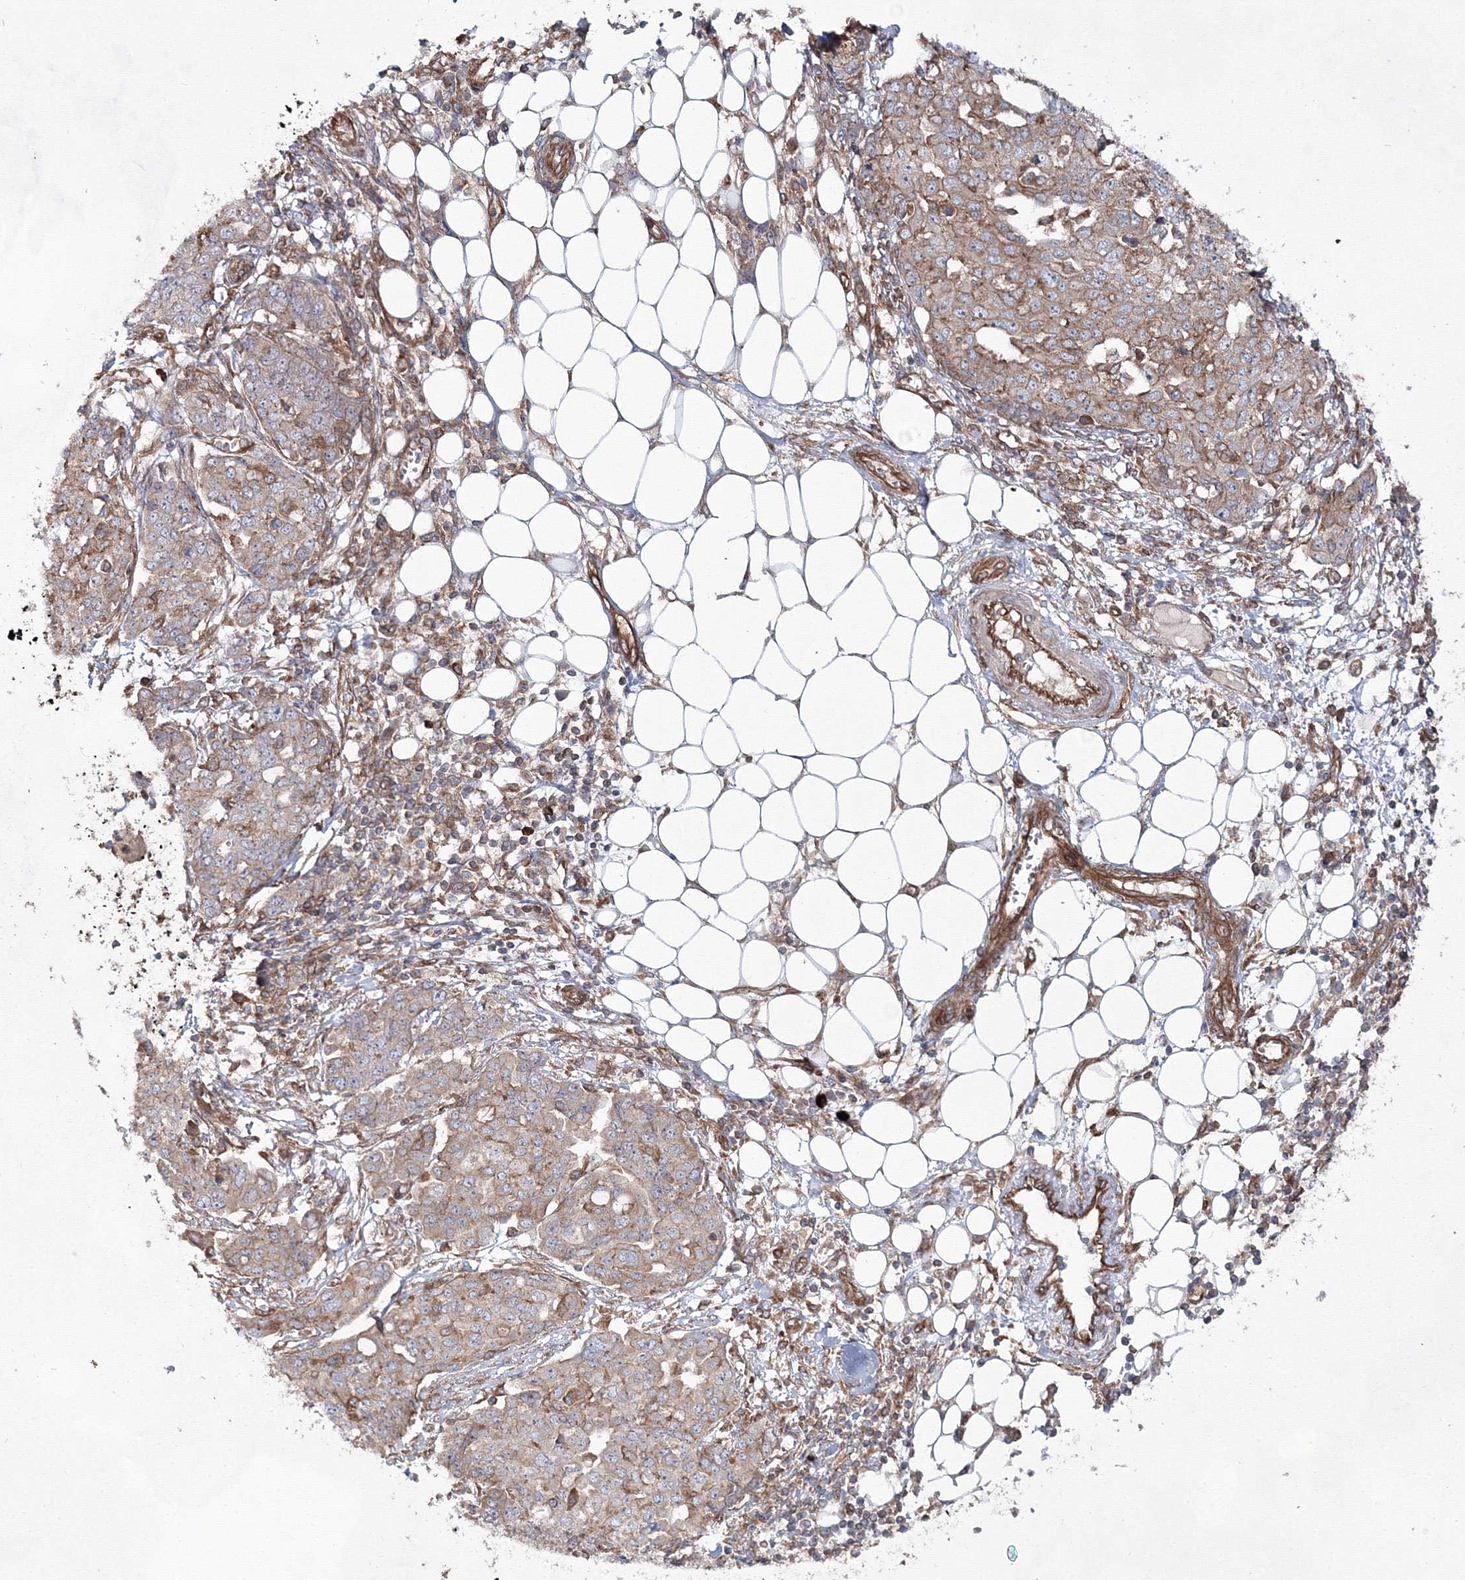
{"staining": {"intensity": "moderate", "quantity": "<25%", "location": "cytoplasmic/membranous"}, "tissue": "ovarian cancer", "cell_type": "Tumor cells", "image_type": "cancer", "snomed": [{"axis": "morphology", "description": "Cystadenocarcinoma, serous, NOS"}, {"axis": "topography", "description": "Soft tissue"}, {"axis": "topography", "description": "Ovary"}], "caption": "Serous cystadenocarcinoma (ovarian) stained with a protein marker exhibits moderate staining in tumor cells.", "gene": "EXOC6", "patient": {"sex": "female", "age": 57}}